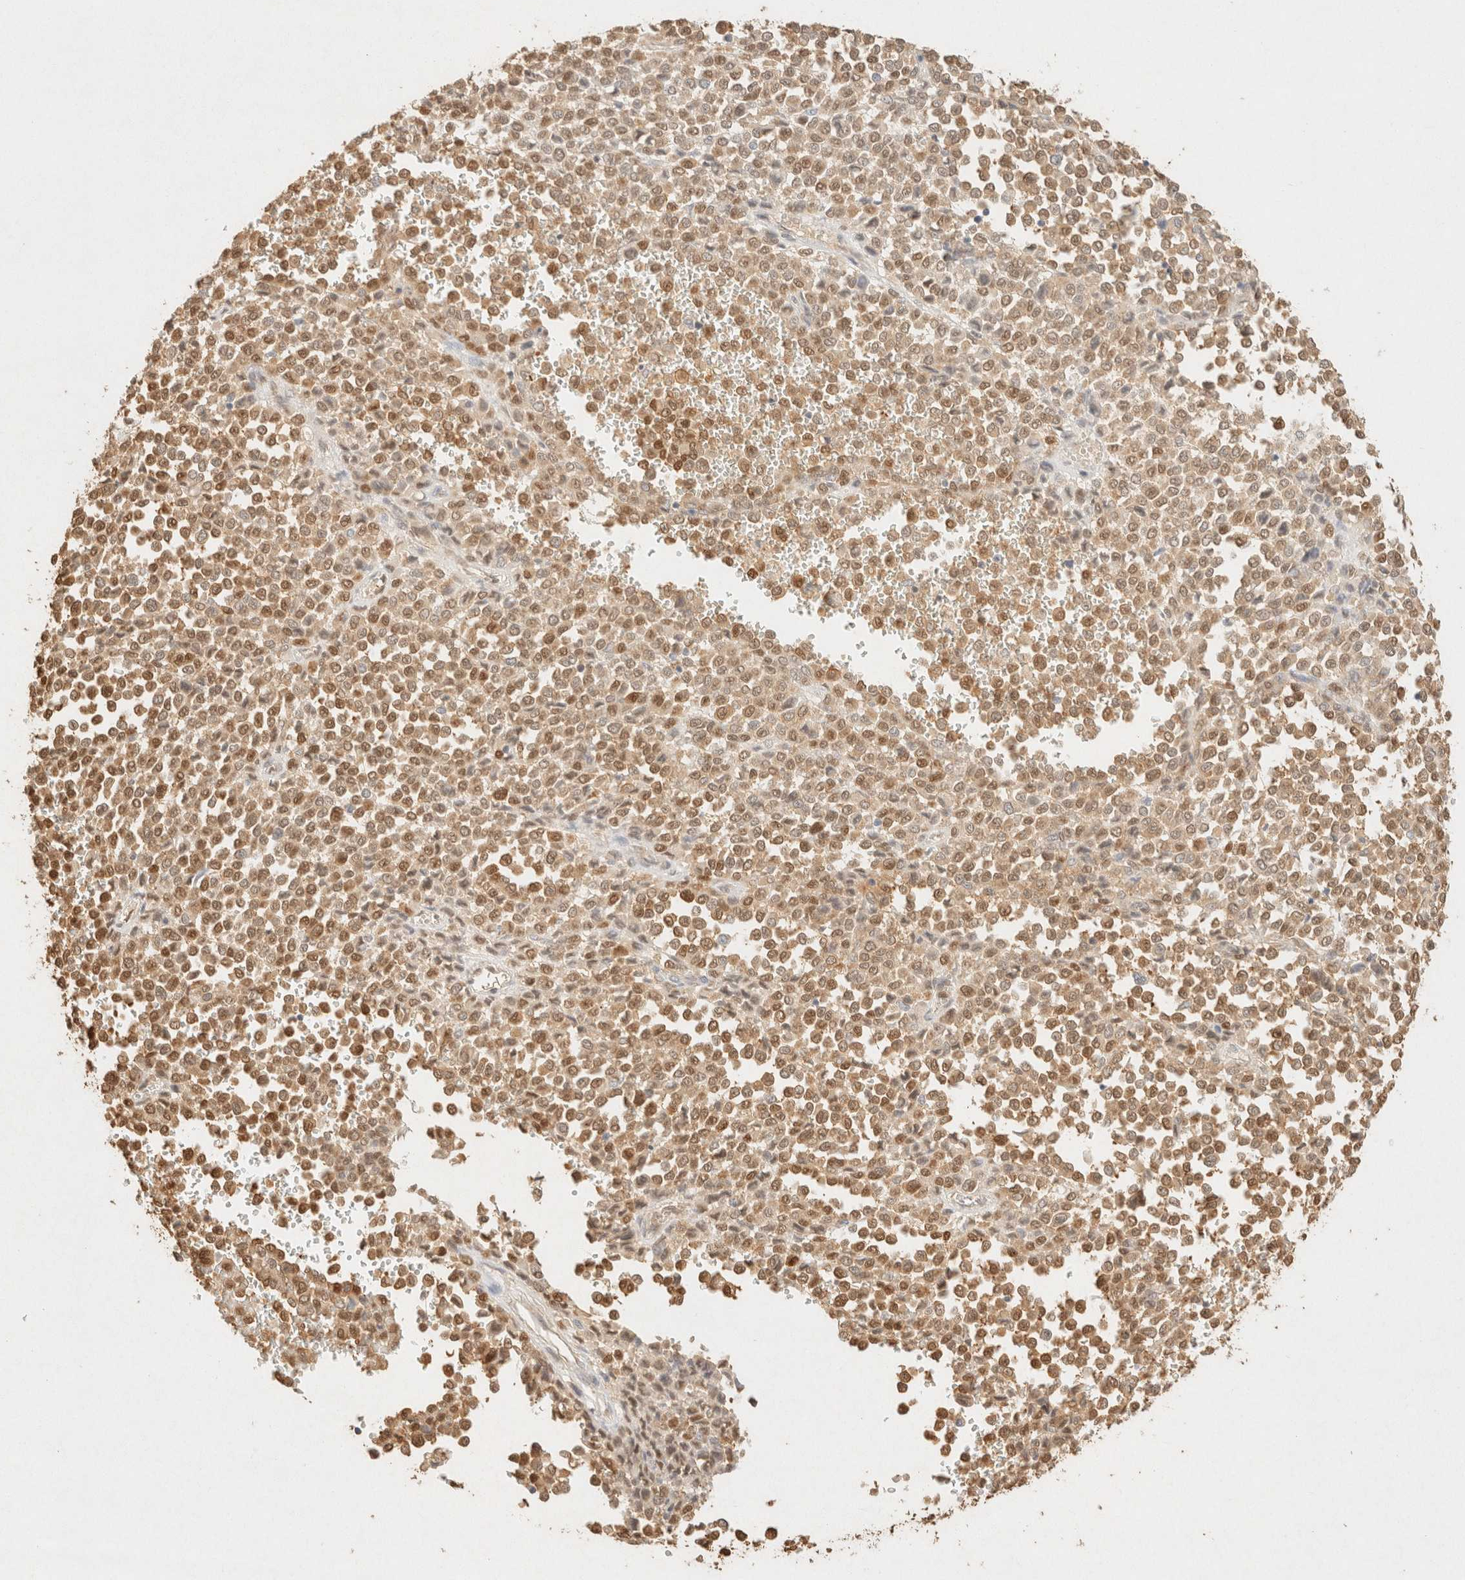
{"staining": {"intensity": "moderate", "quantity": ">75%", "location": "cytoplasmic/membranous,nuclear"}, "tissue": "melanoma", "cell_type": "Tumor cells", "image_type": "cancer", "snomed": [{"axis": "morphology", "description": "Malignant melanoma, Metastatic site"}, {"axis": "topography", "description": "Pancreas"}], "caption": "A micrograph of human melanoma stained for a protein reveals moderate cytoplasmic/membranous and nuclear brown staining in tumor cells. (Stains: DAB (3,3'-diaminobenzidine) in brown, nuclei in blue, Microscopy: brightfield microscopy at high magnification).", "gene": "S100A13", "patient": {"sex": "female", "age": 30}}